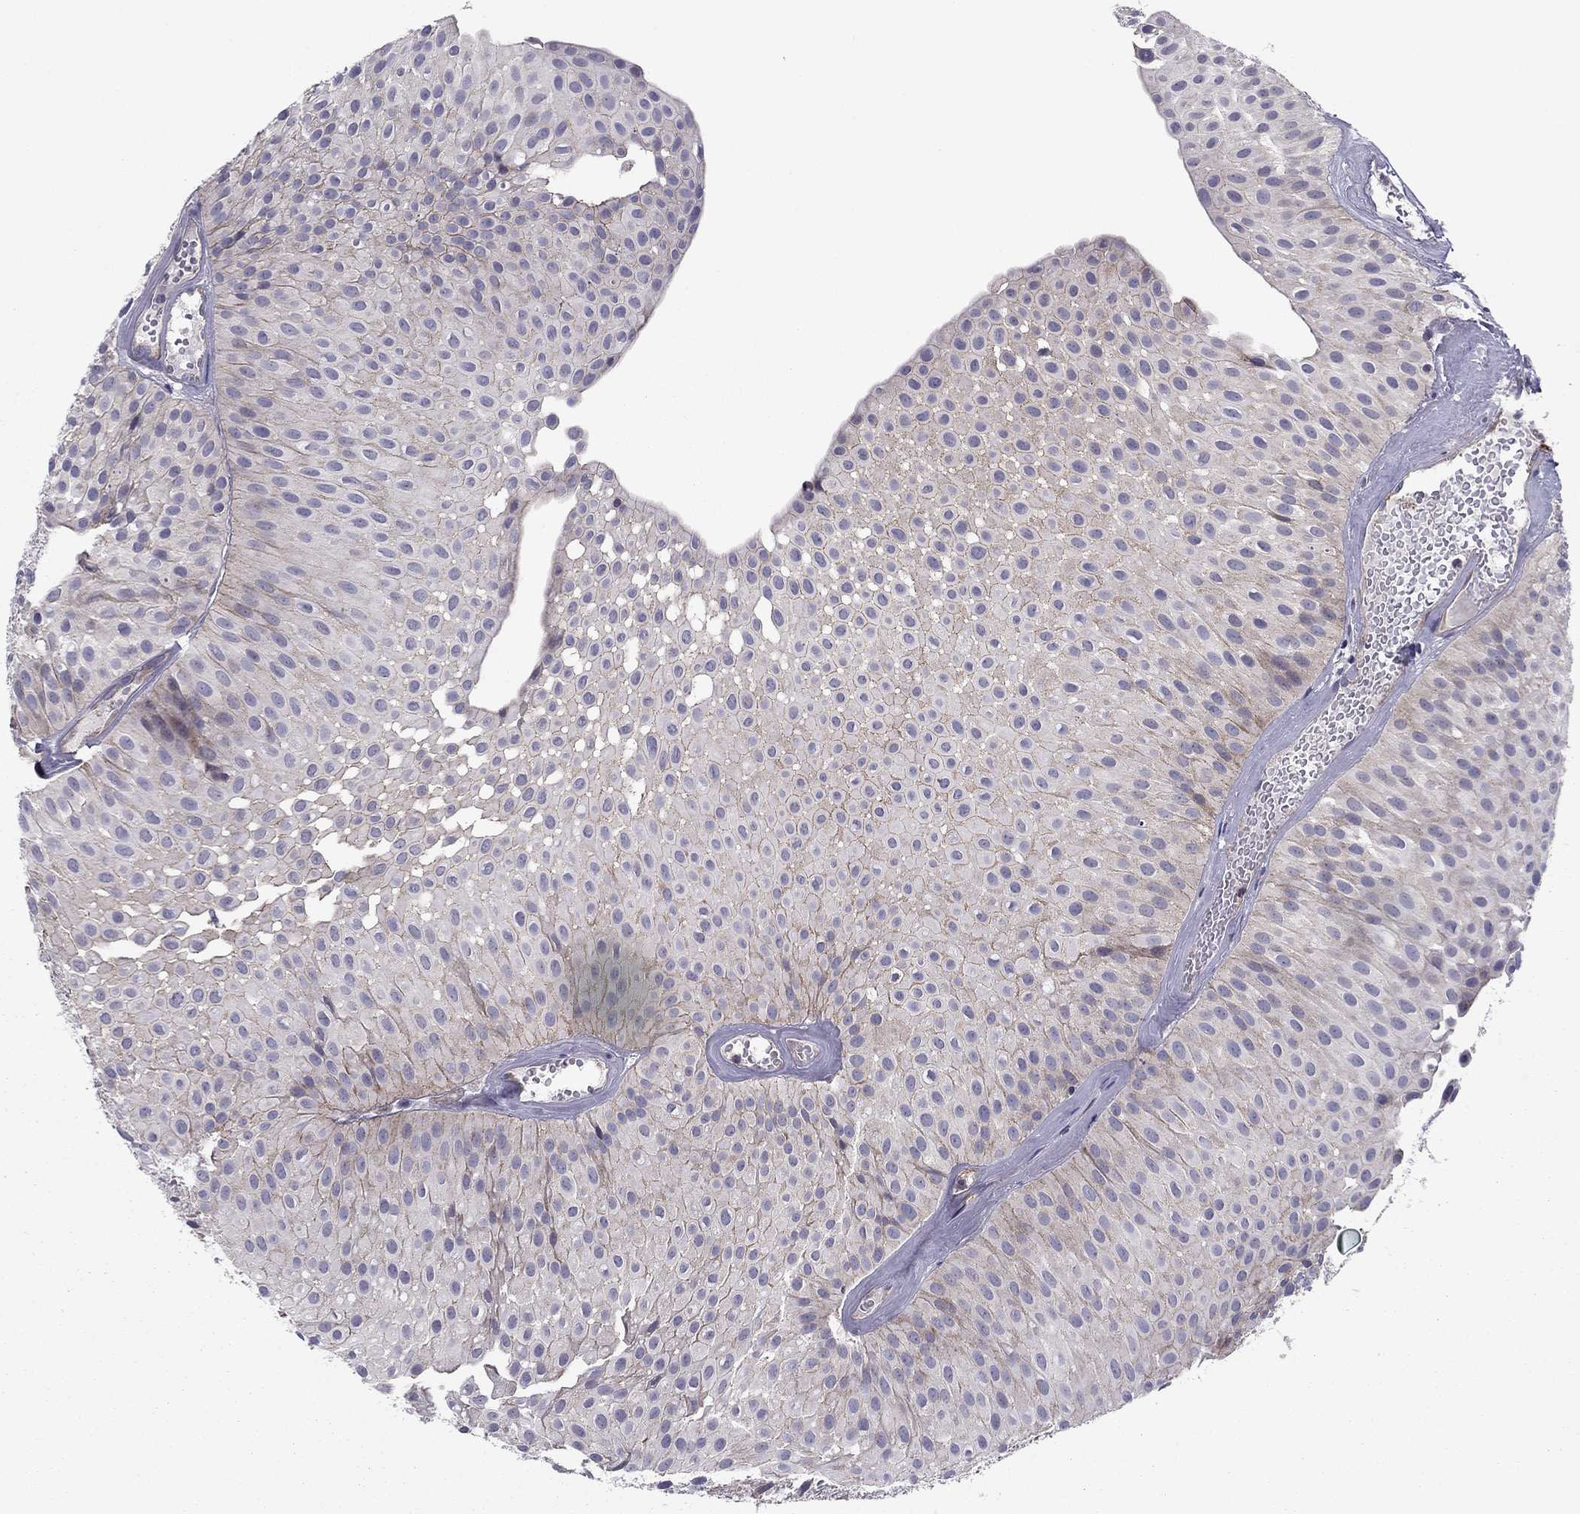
{"staining": {"intensity": "weak", "quantity": "25%-75%", "location": "cytoplasmic/membranous"}, "tissue": "urothelial cancer", "cell_type": "Tumor cells", "image_type": "cancer", "snomed": [{"axis": "morphology", "description": "Urothelial carcinoma, Low grade"}, {"axis": "topography", "description": "Urinary bladder"}], "caption": "There is low levels of weak cytoplasmic/membranous positivity in tumor cells of urothelial cancer, as demonstrated by immunohistochemical staining (brown color).", "gene": "ALG6", "patient": {"sex": "male", "age": 64}}